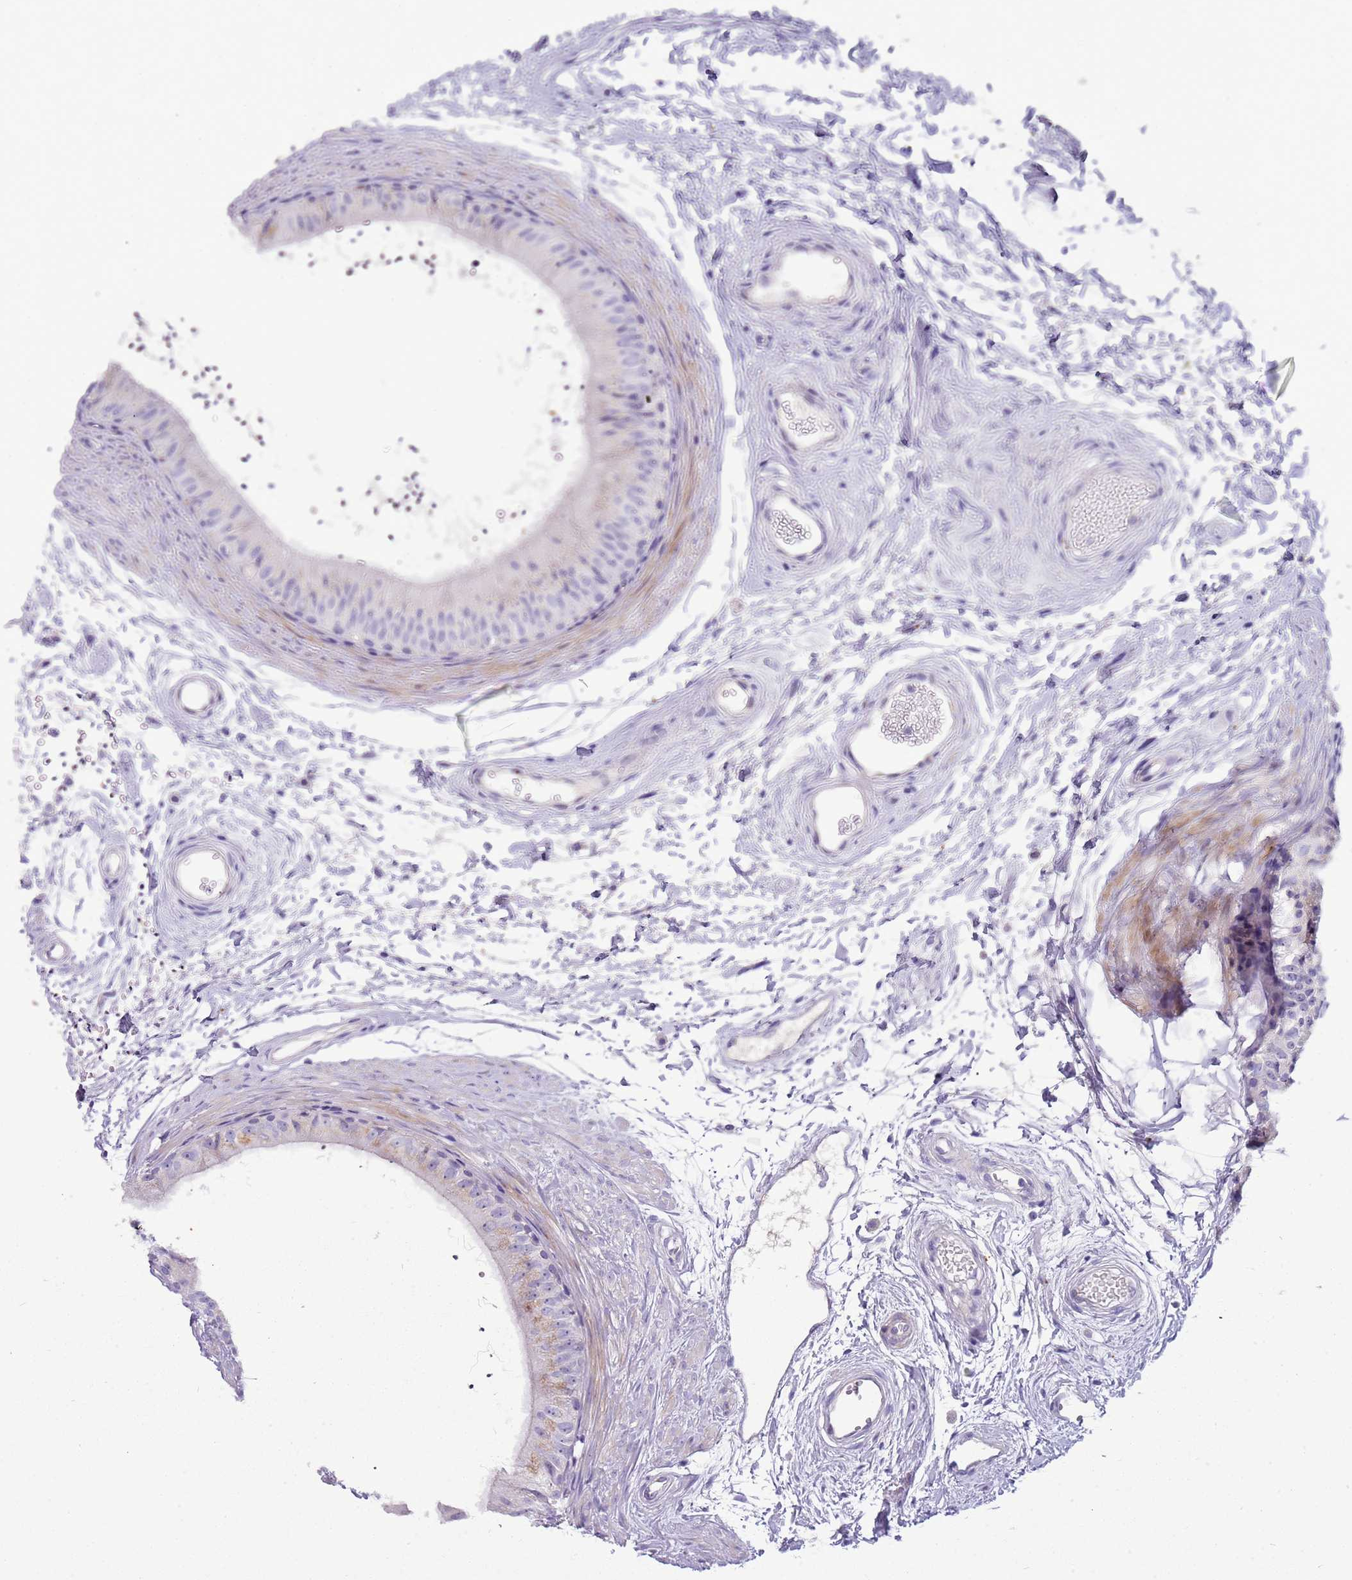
{"staining": {"intensity": "weak", "quantity": "<25%", "location": "cytoplasmic/membranous"}, "tissue": "epididymis", "cell_type": "Glandular cells", "image_type": "normal", "snomed": [{"axis": "morphology", "description": "Normal tissue, NOS"}, {"axis": "topography", "description": "Epididymis"}], "caption": "A micrograph of human epididymis is negative for staining in glandular cells. Nuclei are stained in blue.", "gene": "NBPF4", "patient": {"sex": "male", "age": 56}}